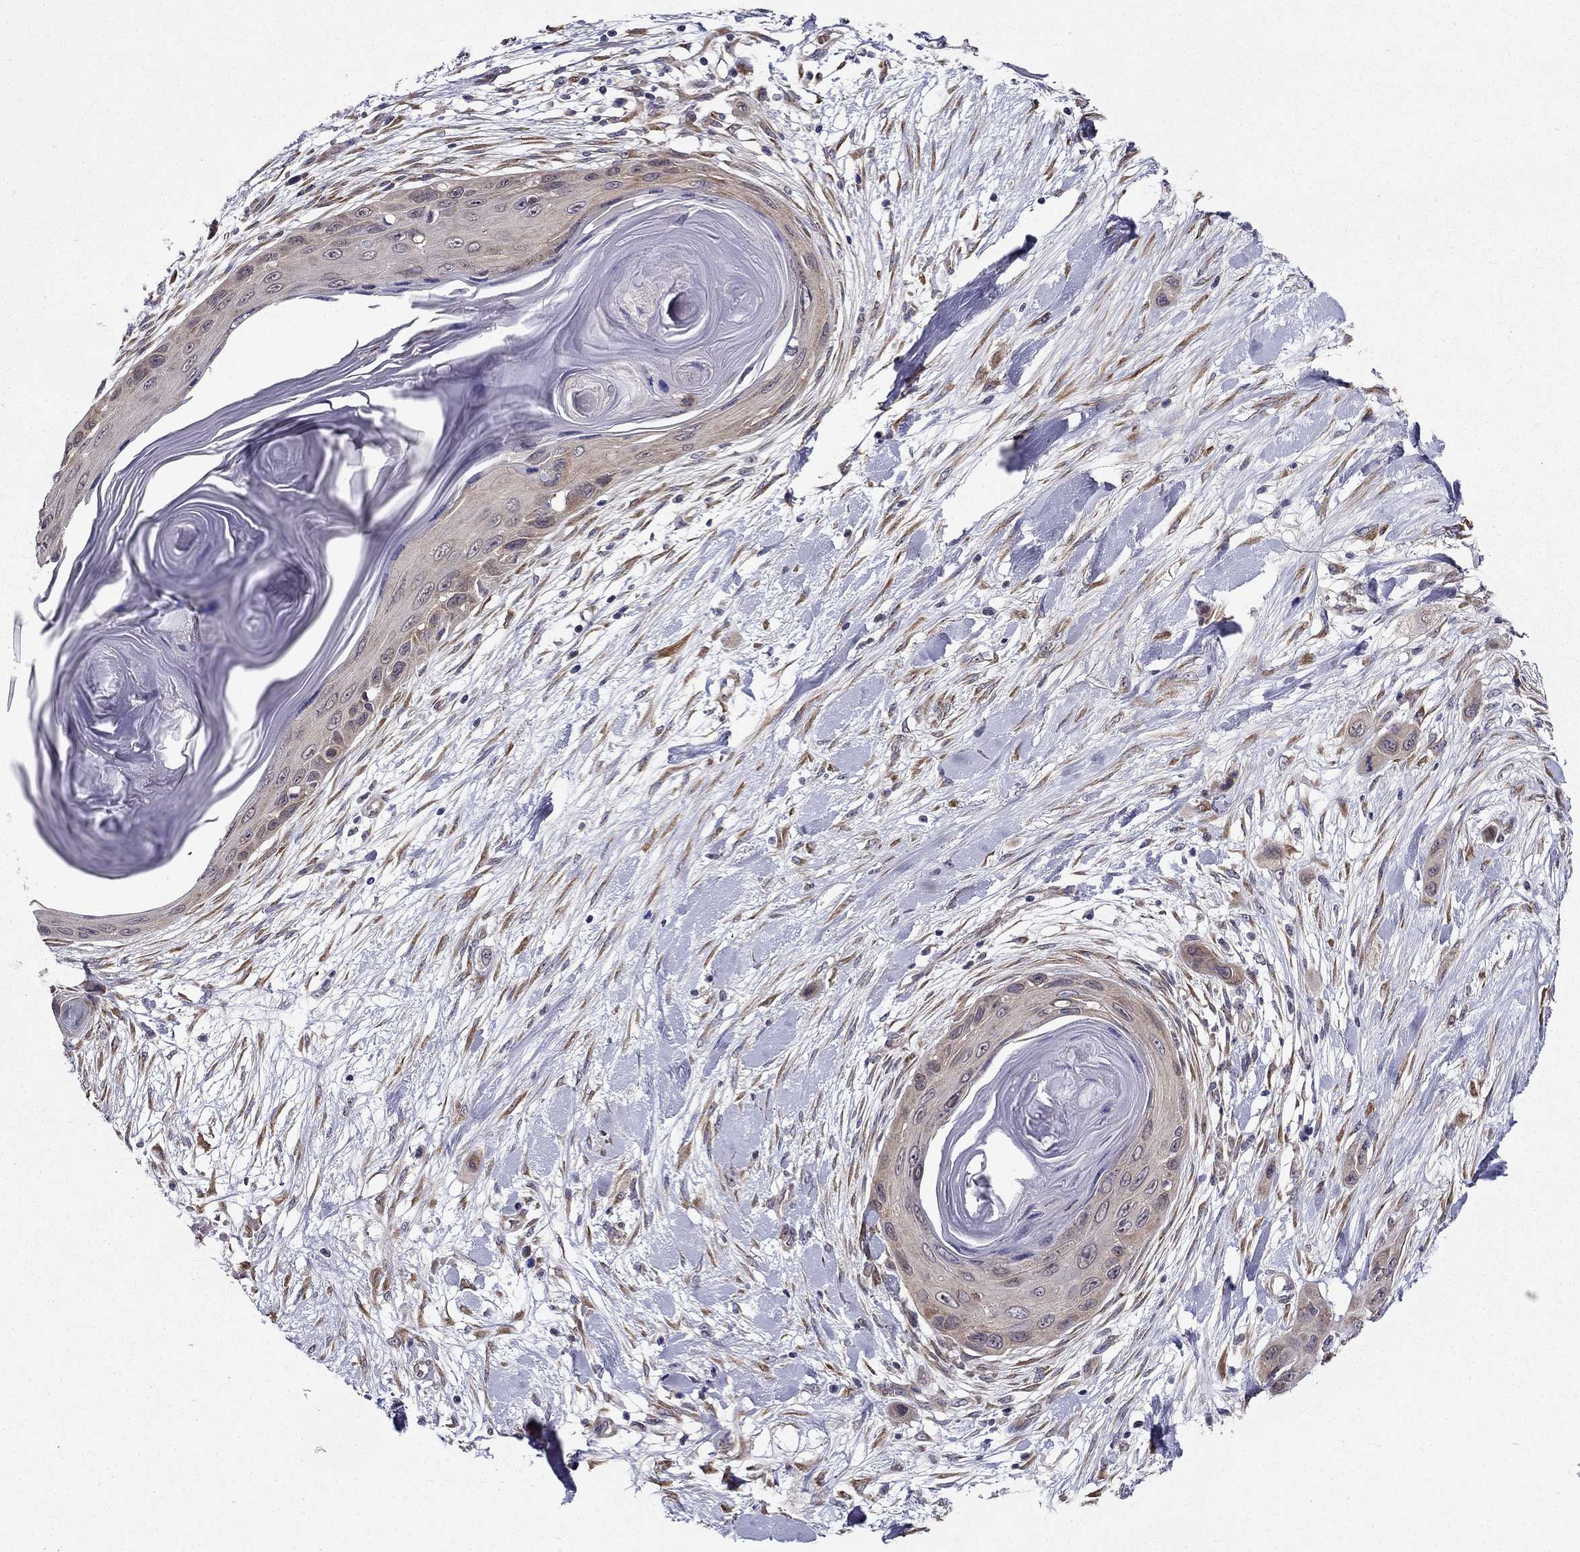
{"staining": {"intensity": "weak", "quantity": "25%-75%", "location": "cytoplasmic/membranous"}, "tissue": "skin cancer", "cell_type": "Tumor cells", "image_type": "cancer", "snomed": [{"axis": "morphology", "description": "Squamous cell carcinoma, NOS"}, {"axis": "topography", "description": "Skin"}], "caption": "This image displays squamous cell carcinoma (skin) stained with IHC to label a protein in brown. The cytoplasmic/membranous of tumor cells show weak positivity for the protein. Nuclei are counter-stained blue.", "gene": "ARHGEF28", "patient": {"sex": "male", "age": 79}}